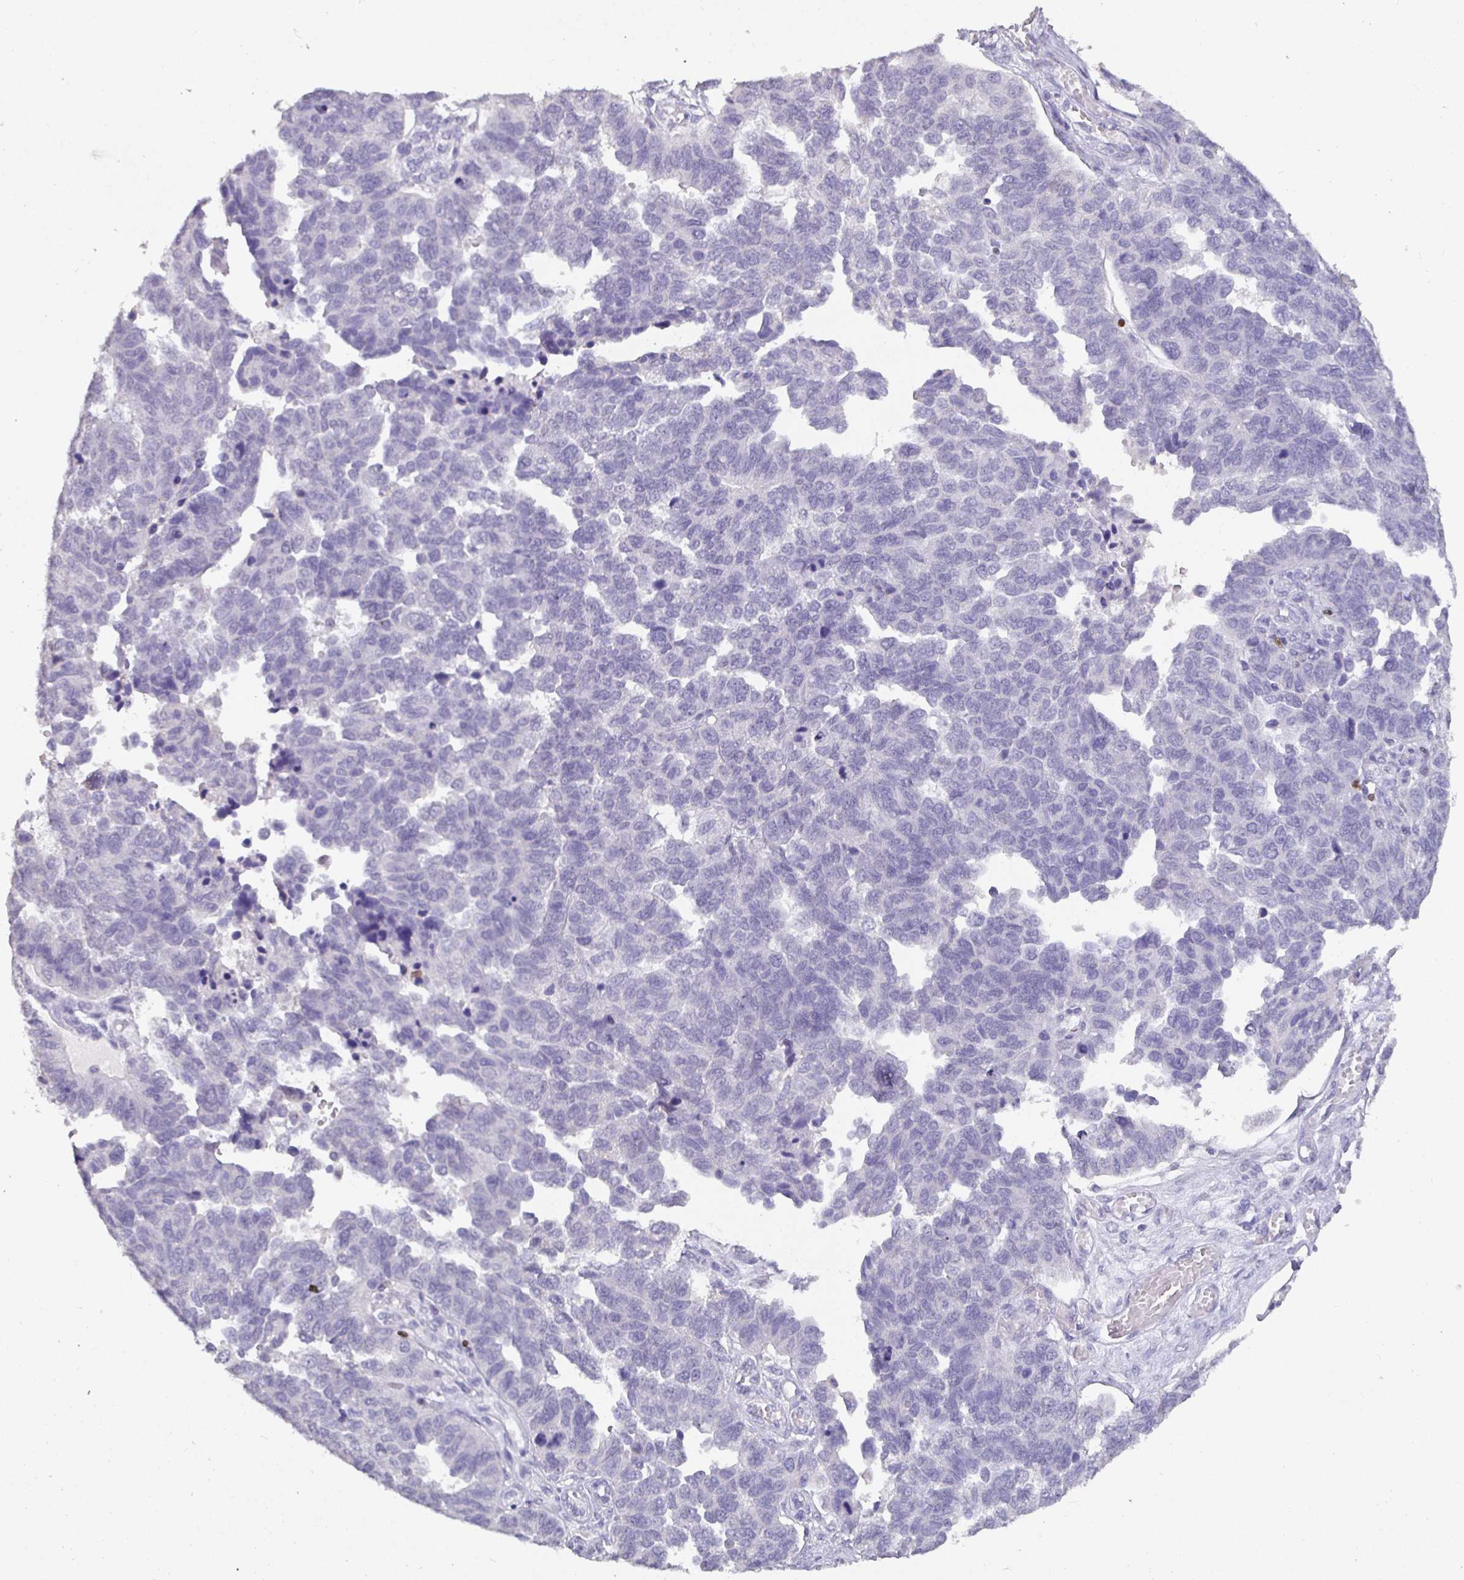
{"staining": {"intensity": "negative", "quantity": "none", "location": "none"}, "tissue": "ovarian cancer", "cell_type": "Tumor cells", "image_type": "cancer", "snomed": [{"axis": "morphology", "description": "Cystadenocarcinoma, serous, NOS"}, {"axis": "topography", "description": "Ovary"}], "caption": "The immunohistochemistry (IHC) photomicrograph has no significant expression in tumor cells of ovarian serous cystadenocarcinoma tissue.", "gene": "SATB1", "patient": {"sex": "female", "age": 64}}